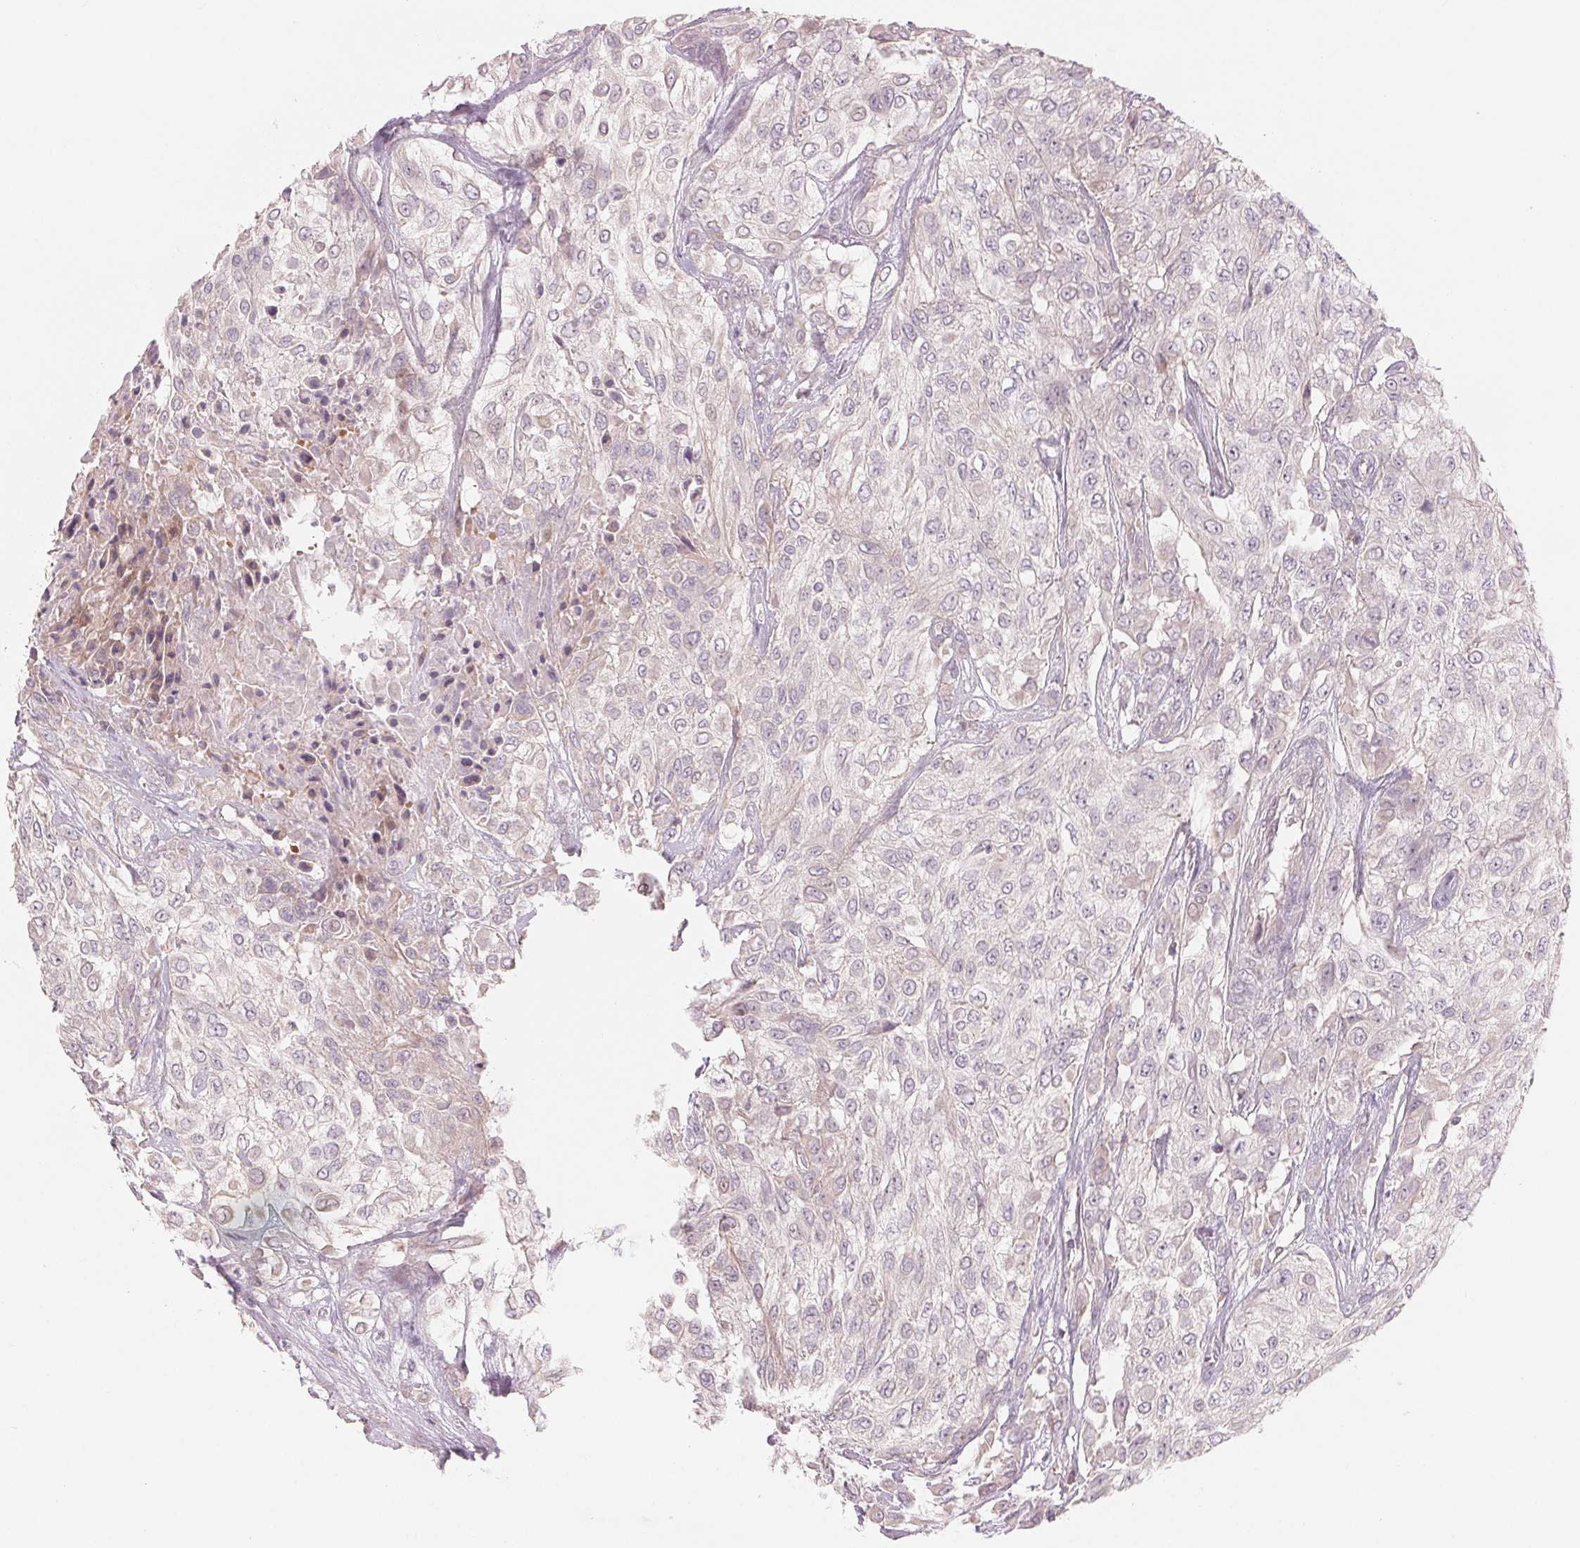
{"staining": {"intensity": "negative", "quantity": "none", "location": "none"}, "tissue": "urothelial cancer", "cell_type": "Tumor cells", "image_type": "cancer", "snomed": [{"axis": "morphology", "description": "Urothelial carcinoma, High grade"}, {"axis": "topography", "description": "Urinary bladder"}], "caption": "Histopathology image shows no significant protein positivity in tumor cells of high-grade urothelial carcinoma.", "gene": "DENND2C", "patient": {"sex": "male", "age": 57}}